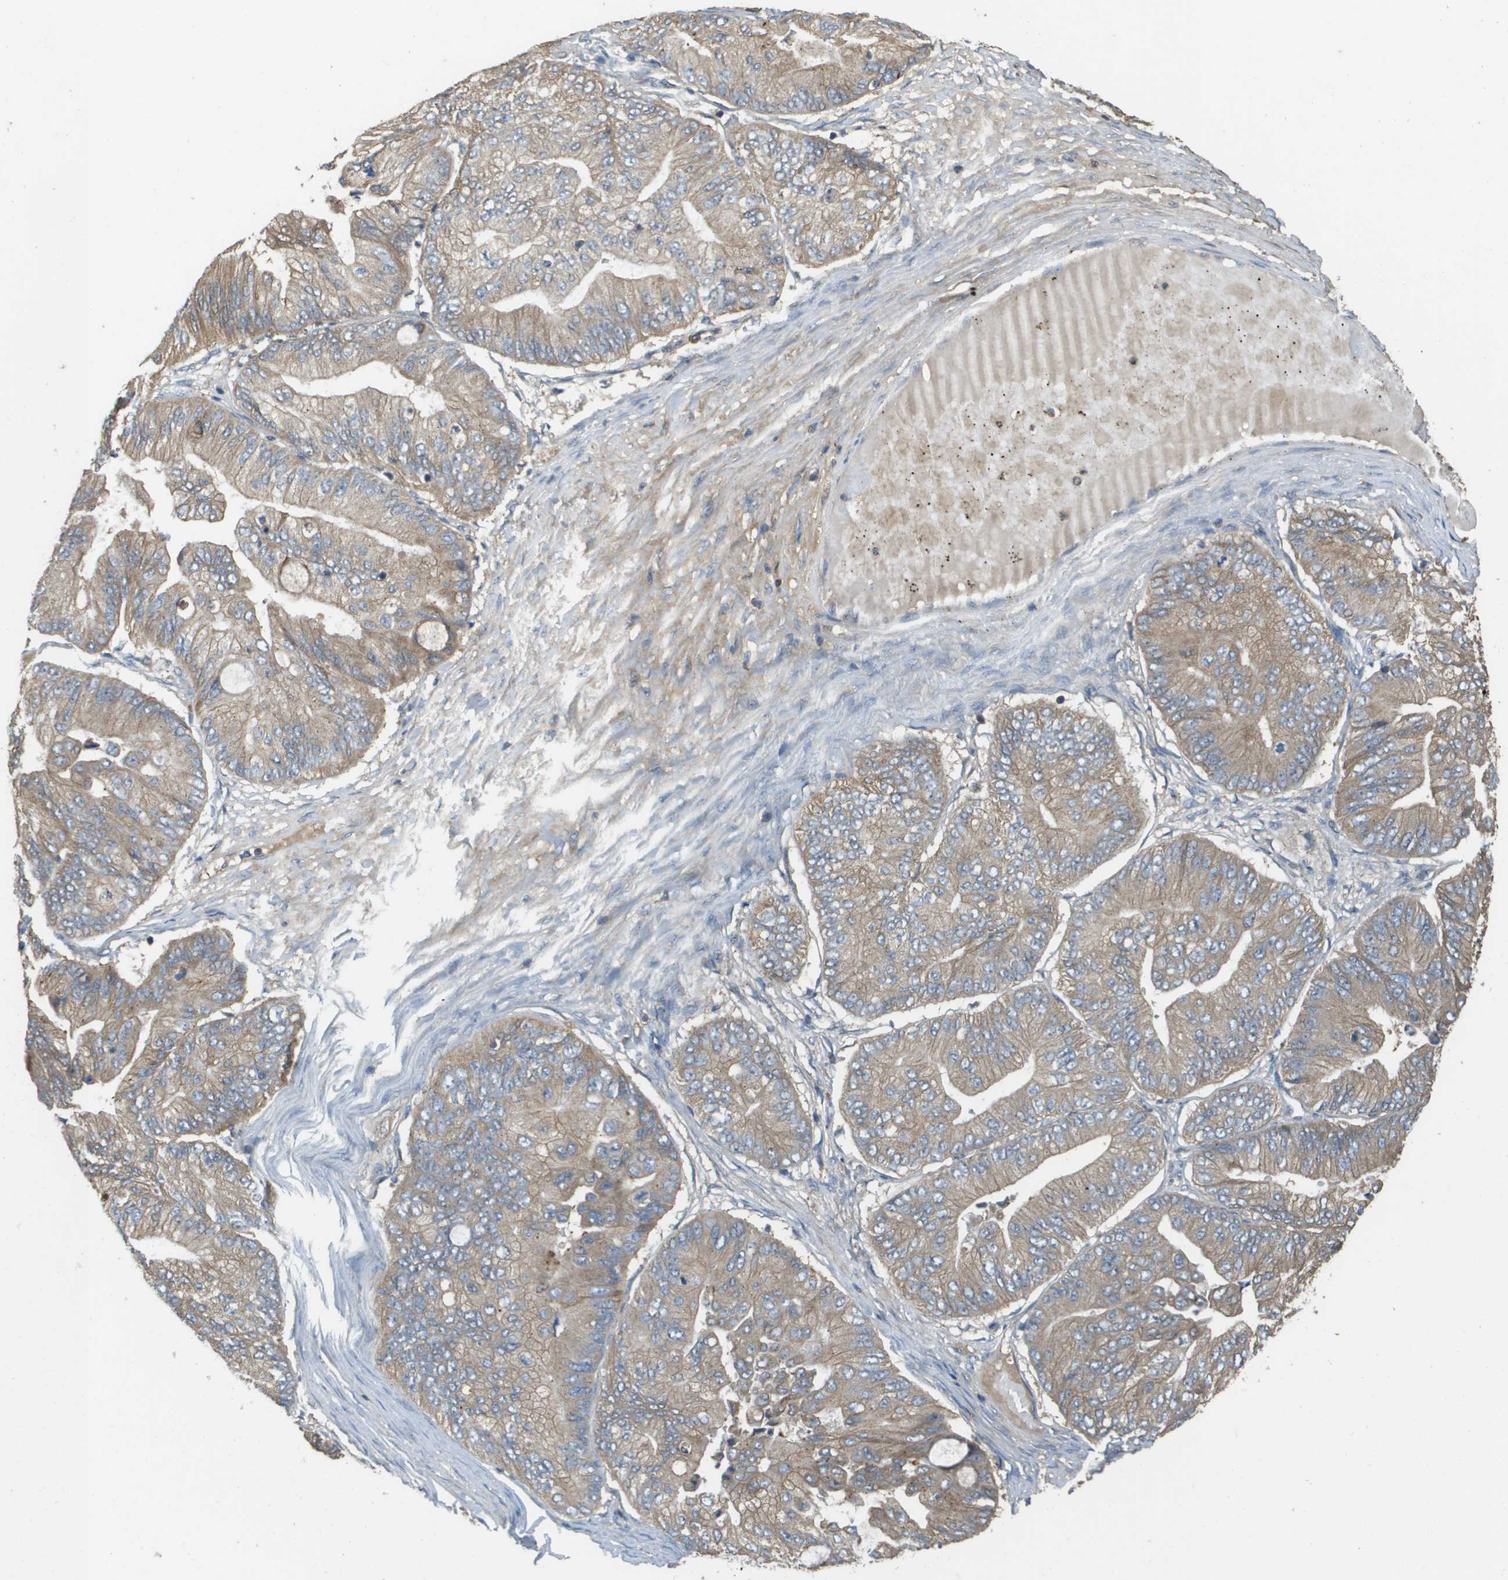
{"staining": {"intensity": "weak", "quantity": ">75%", "location": "cytoplasmic/membranous"}, "tissue": "ovarian cancer", "cell_type": "Tumor cells", "image_type": "cancer", "snomed": [{"axis": "morphology", "description": "Cystadenocarcinoma, mucinous, NOS"}, {"axis": "topography", "description": "Ovary"}], "caption": "Mucinous cystadenocarcinoma (ovarian) stained with immunohistochemistry shows weak cytoplasmic/membranous expression in approximately >75% of tumor cells.", "gene": "KRT23", "patient": {"sex": "female", "age": 61}}